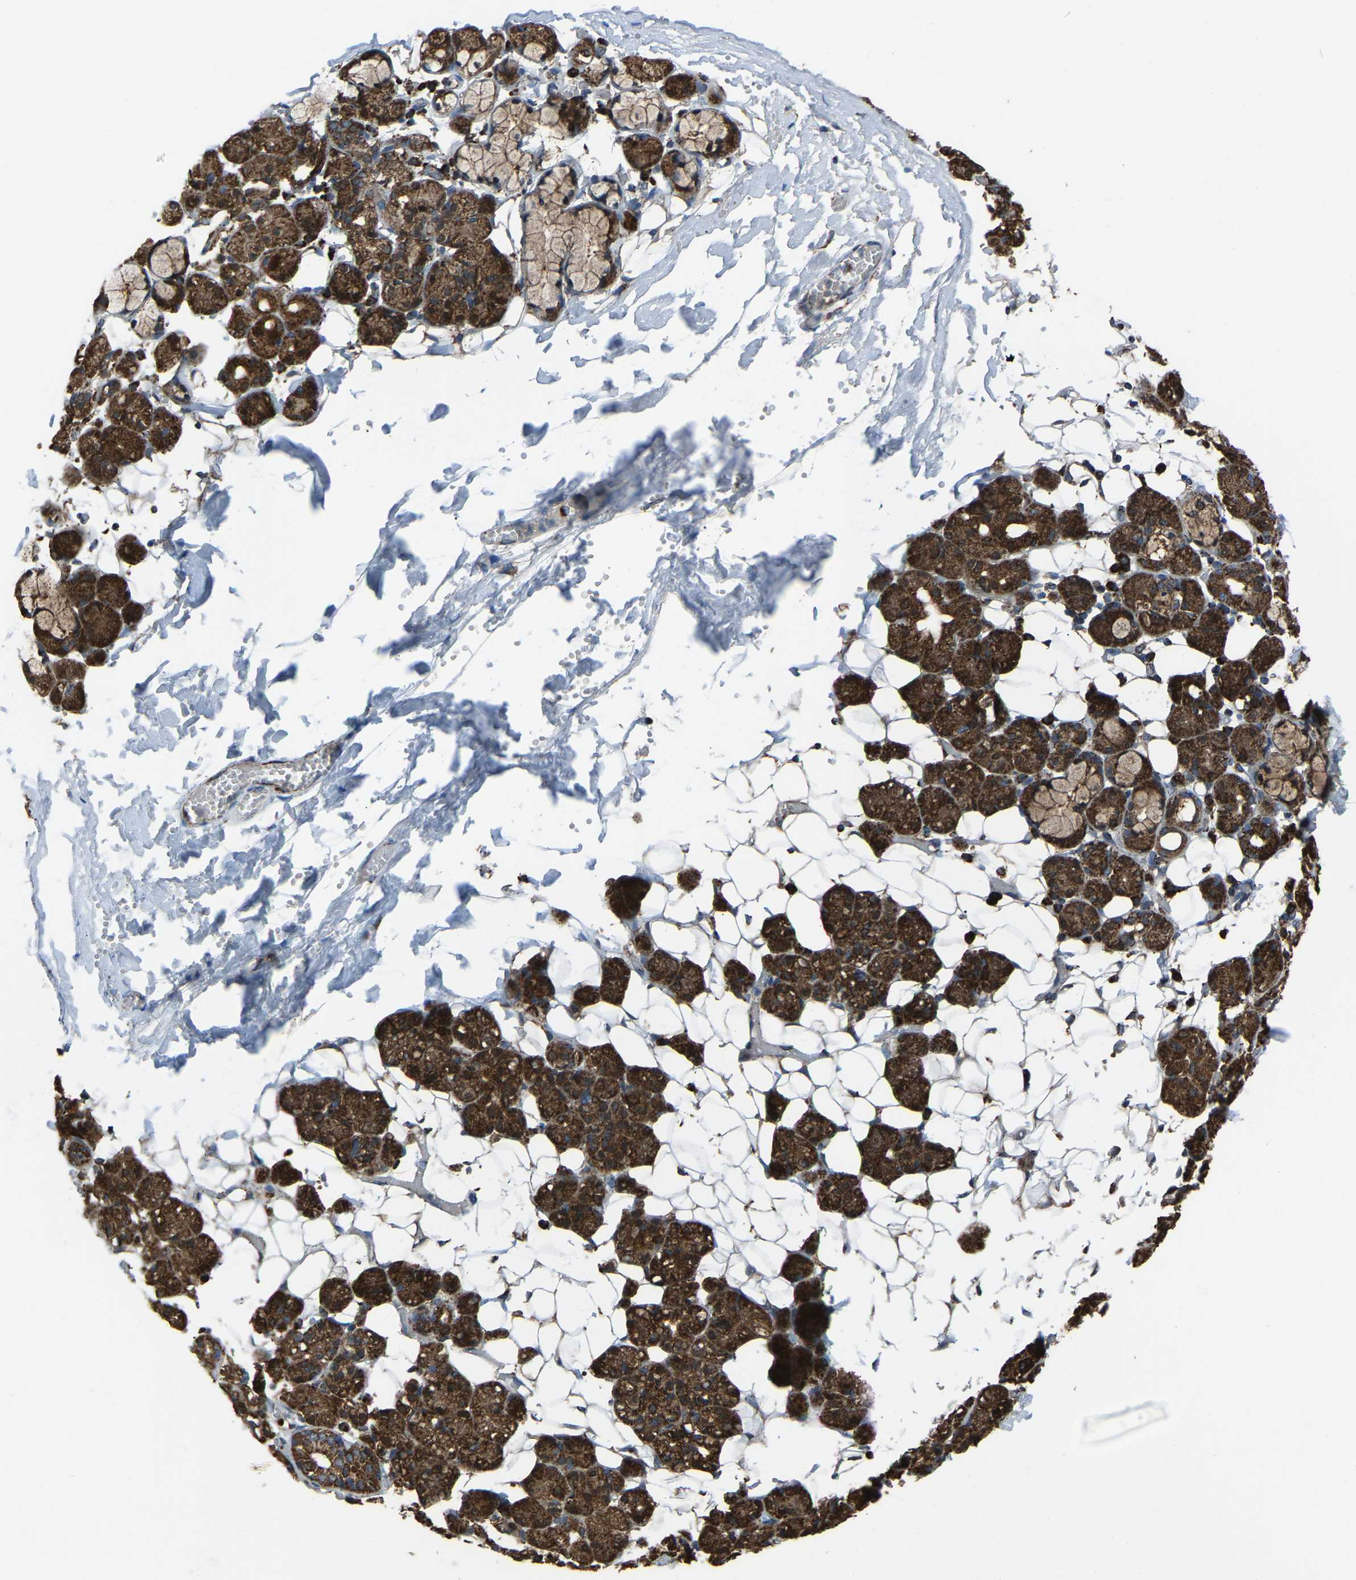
{"staining": {"intensity": "strong", "quantity": "25%-75%", "location": "cytoplasmic/membranous"}, "tissue": "salivary gland", "cell_type": "Glandular cells", "image_type": "normal", "snomed": [{"axis": "morphology", "description": "Normal tissue, NOS"}, {"axis": "topography", "description": "Salivary gland"}], "caption": "A high-resolution image shows IHC staining of benign salivary gland, which demonstrates strong cytoplasmic/membranous staining in about 25%-75% of glandular cells.", "gene": "AKR1A1", "patient": {"sex": "male", "age": 63}}